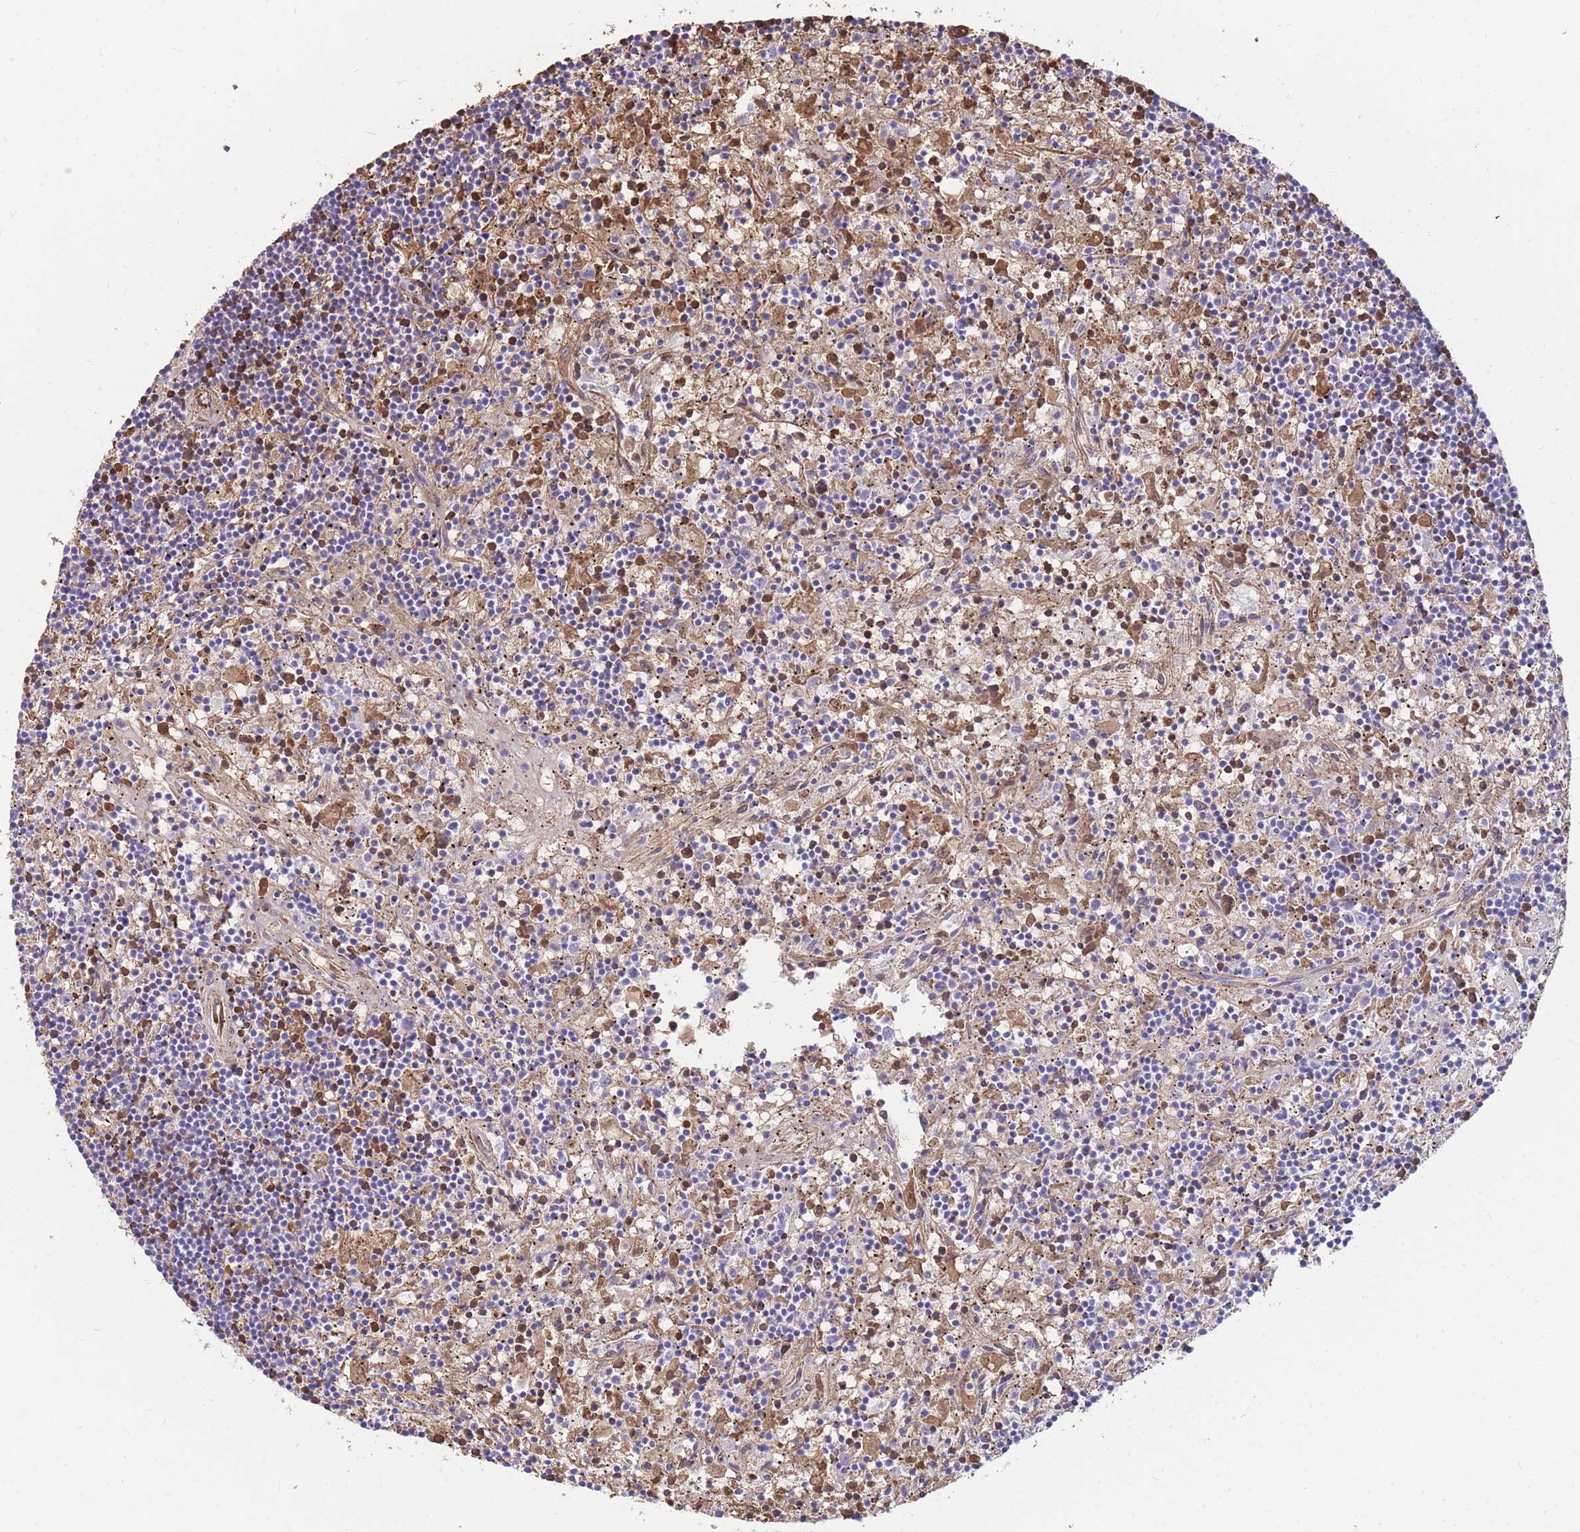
{"staining": {"intensity": "moderate", "quantity": "<25%", "location": "cytoplasmic/membranous"}, "tissue": "lymphoma", "cell_type": "Tumor cells", "image_type": "cancer", "snomed": [{"axis": "morphology", "description": "Malignant lymphoma, non-Hodgkin's type, Low grade"}, {"axis": "topography", "description": "Spleen"}], "caption": "There is low levels of moderate cytoplasmic/membranous expression in tumor cells of low-grade malignant lymphoma, non-Hodgkin's type, as demonstrated by immunohistochemical staining (brown color).", "gene": "ANKRD53", "patient": {"sex": "male", "age": 76}}